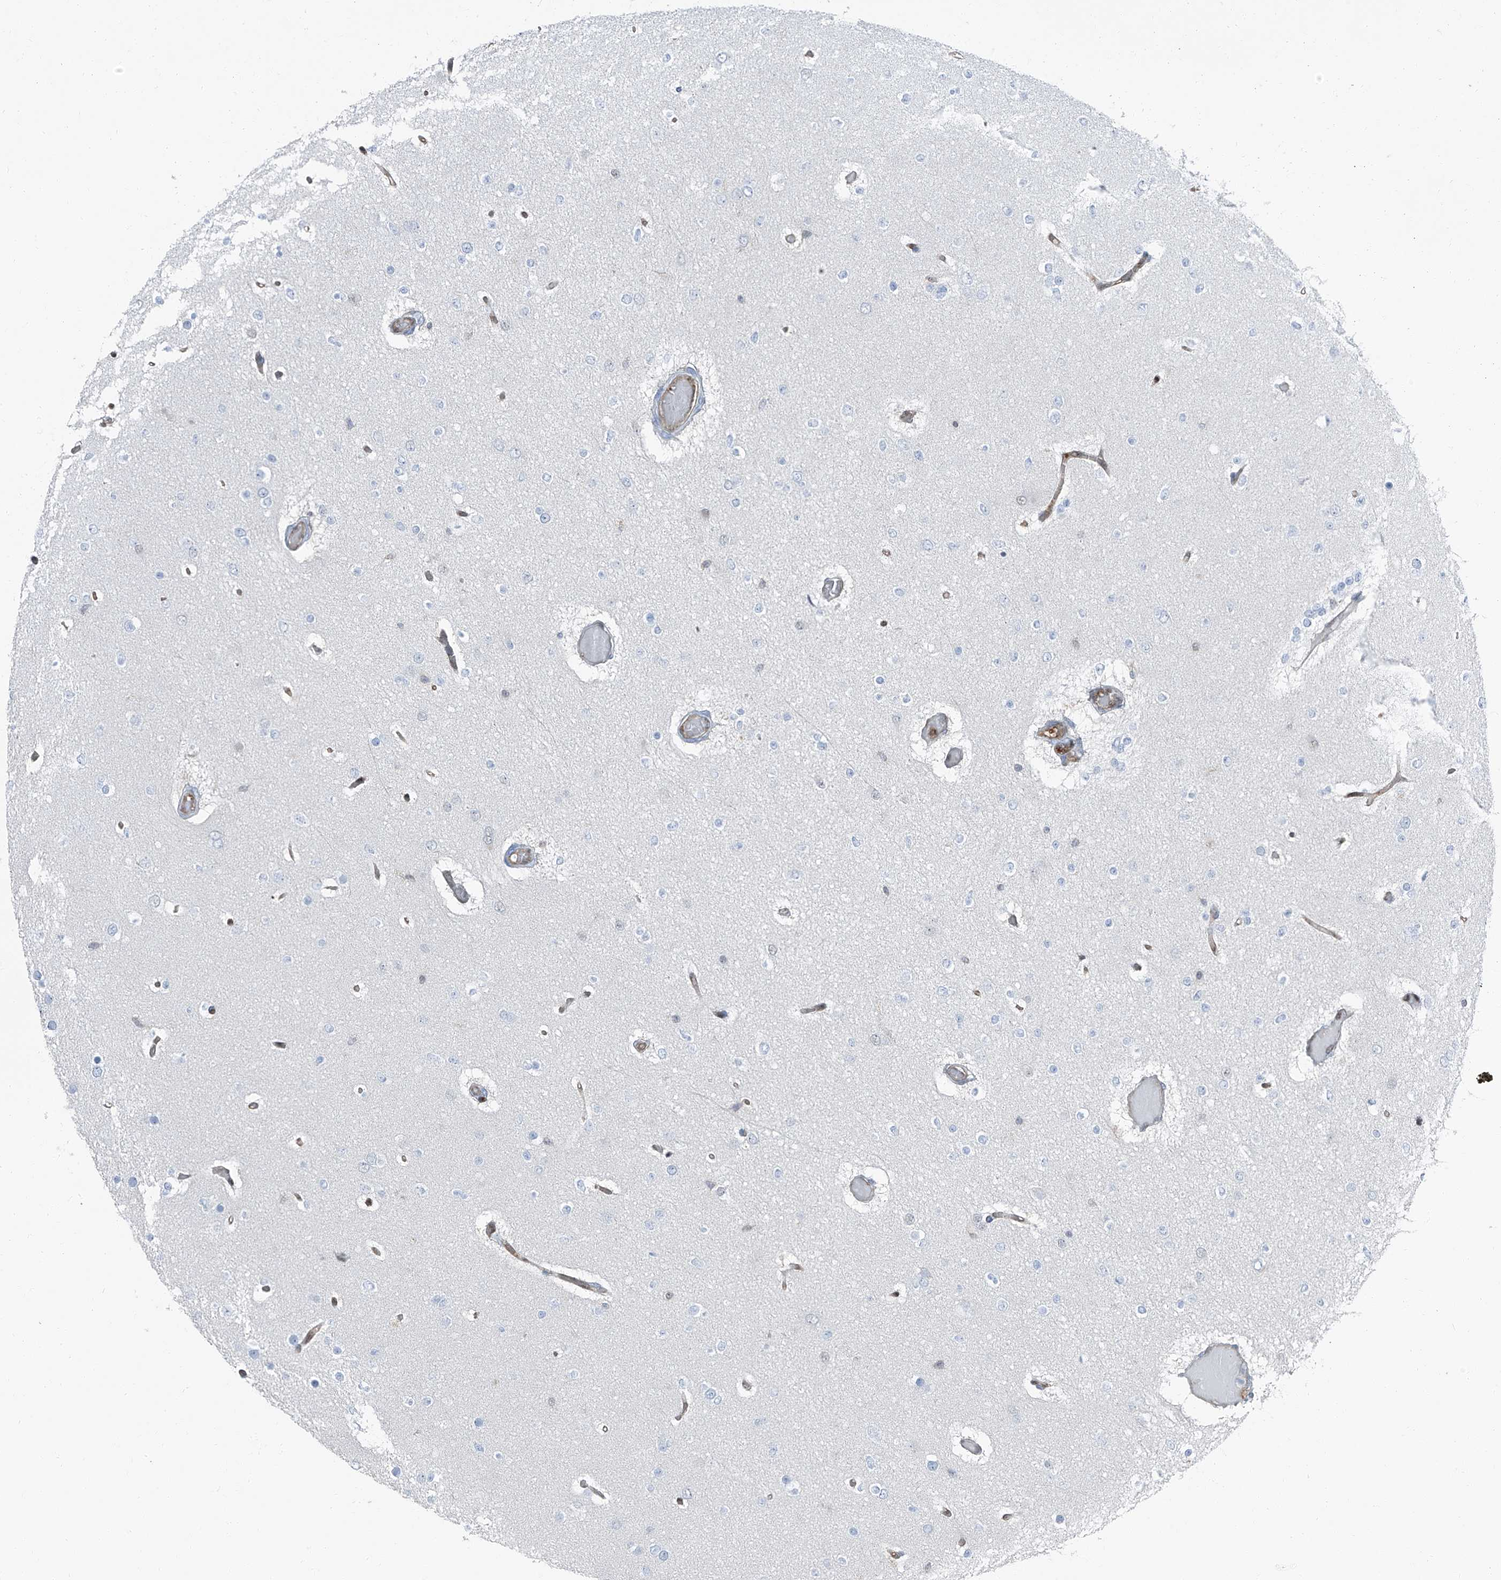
{"staining": {"intensity": "negative", "quantity": "none", "location": "none"}, "tissue": "glioma", "cell_type": "Tumor cells", "image_type": "cancer", "snomed": [{"axis": "morphology", "description": "Glioma, malignant, Low grade"}, {"axis": "topography", "description": "Brain"}], "caption": "High magnification brightfield microscopy of glioma stained with DAB (3,3'-diaminobenzidine) (brown) and counterstained with hematoxylin (blue): tumor cells show no significant expression.", "gene": "PSMB10", "patient": {"sex": "female", "age": 22}}